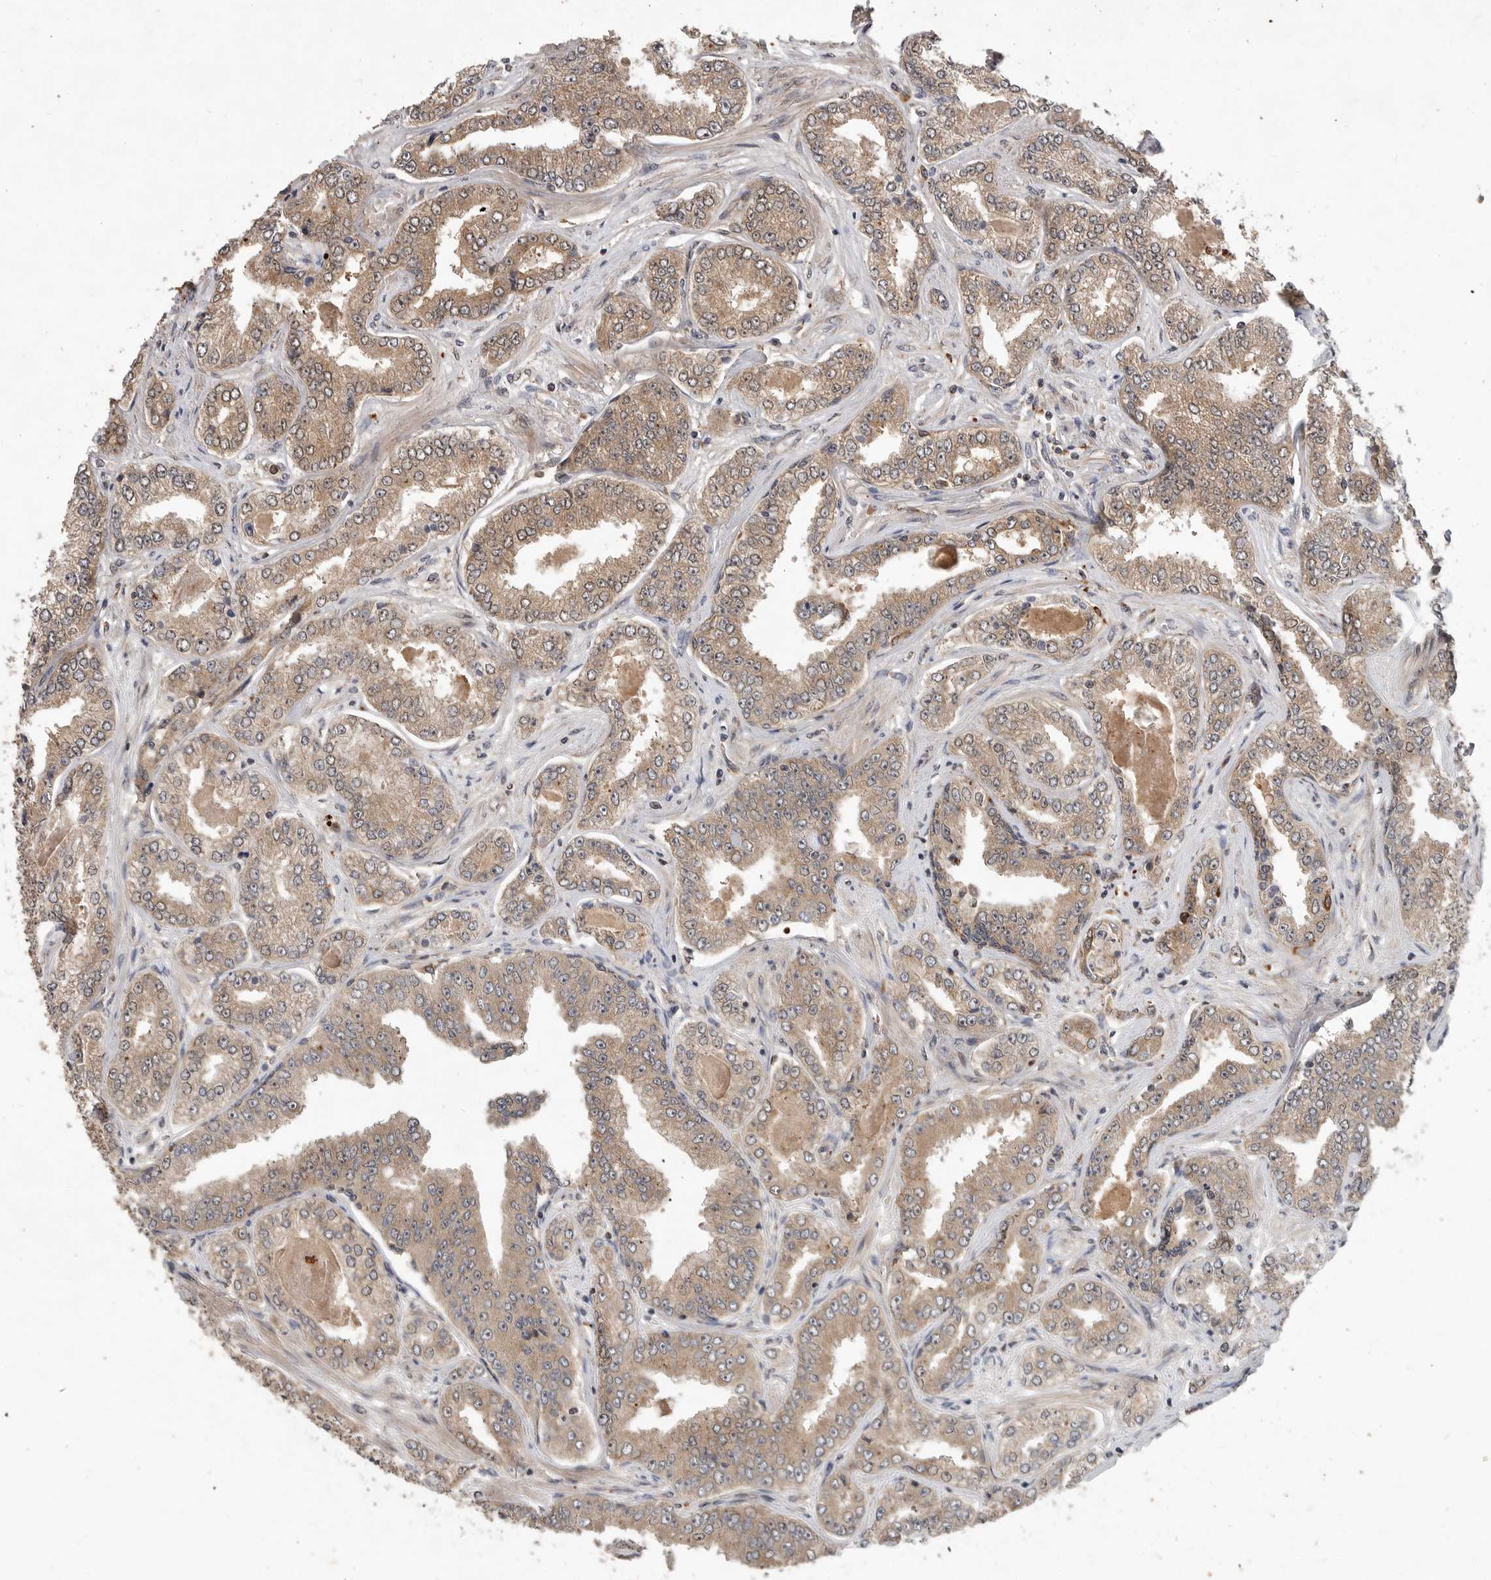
{"staining": {"intensity": "moderate", "quantity": "25%-75%", "location": "cytoplasmic/membranous"}, "tissue": "prostate cancer", "cell_type": "Tumor cells", "image_type": "cancer", "snomed": [{"axis": "morphology", "description": "Adenocarcinoma, High grade"}, {"axis": "topography", "description": "Prostate"}], "caption": "A micrograph of human prostate cancer stained for a protein displays moderate cytoplasmic/membranous brown staining in tumor cells. Using DAB (3,3'-diaminobenzidine) (brown) and hematoxylin (blue) stains, captured at high magnification using brightfield microscopy.", "gene": "OSBPL9", "patient": {"sex": "male", "age": 71}}